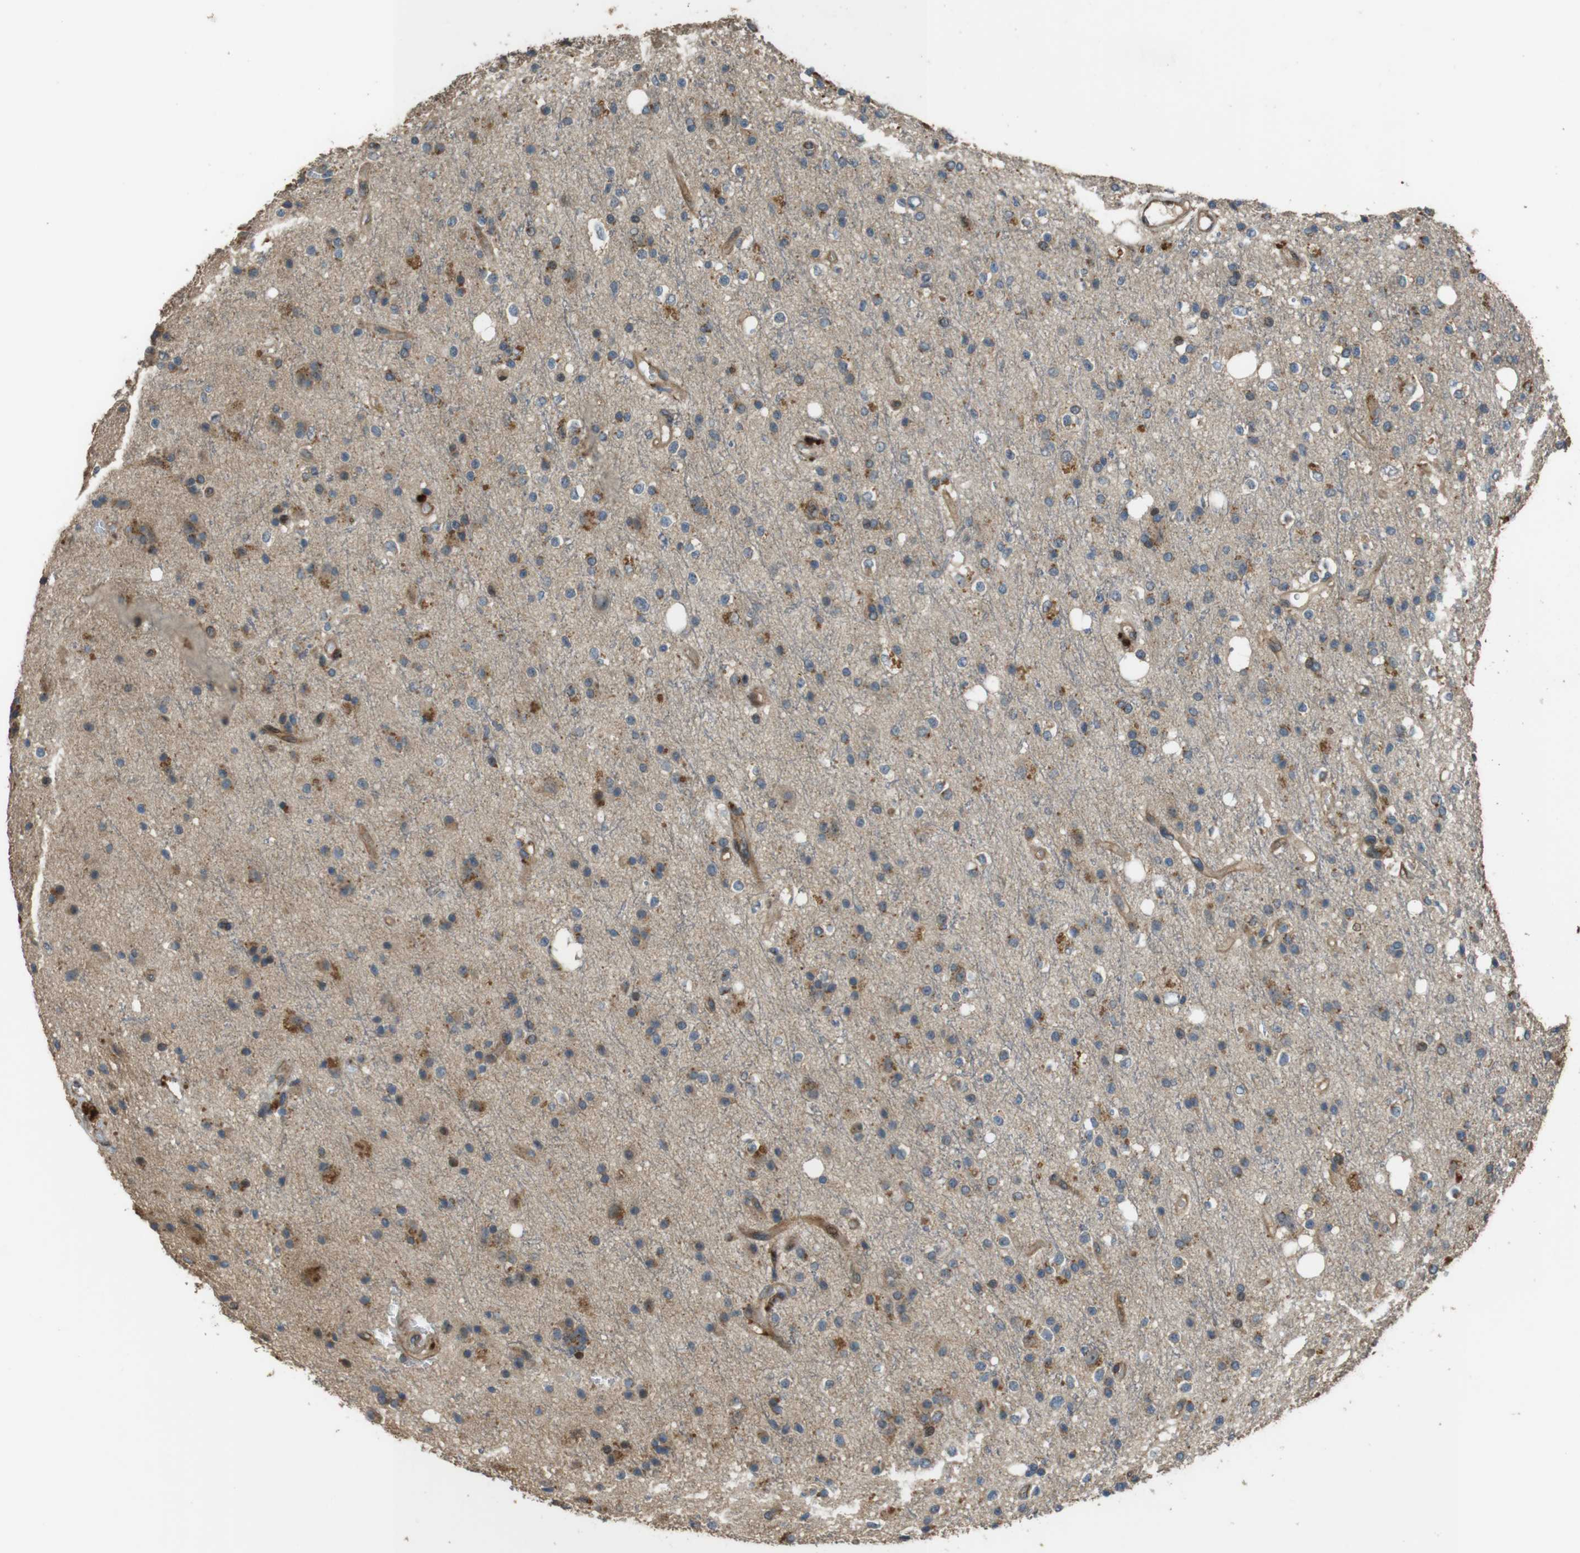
{"staining": {"intensity": "moderate", "quantity": ">75%", "location": "cytoplasmic/membranous"}, "tissue": "glioma", "cell_type": "Tumor cells", "image_type": "cancer", "snomed": [{"axis": "morphology", "description": "Glioma, malignant, High grade"}, {"axis": "topography", "description": "Brain"}], "caption": "A brown stain shows moderate cytoplasmic/membranous positivity of a protein in human high-grade glioma (malignant) tumor cells.", "gene": "MSRB3", "patient": {"sex": "male", "age": 47}}